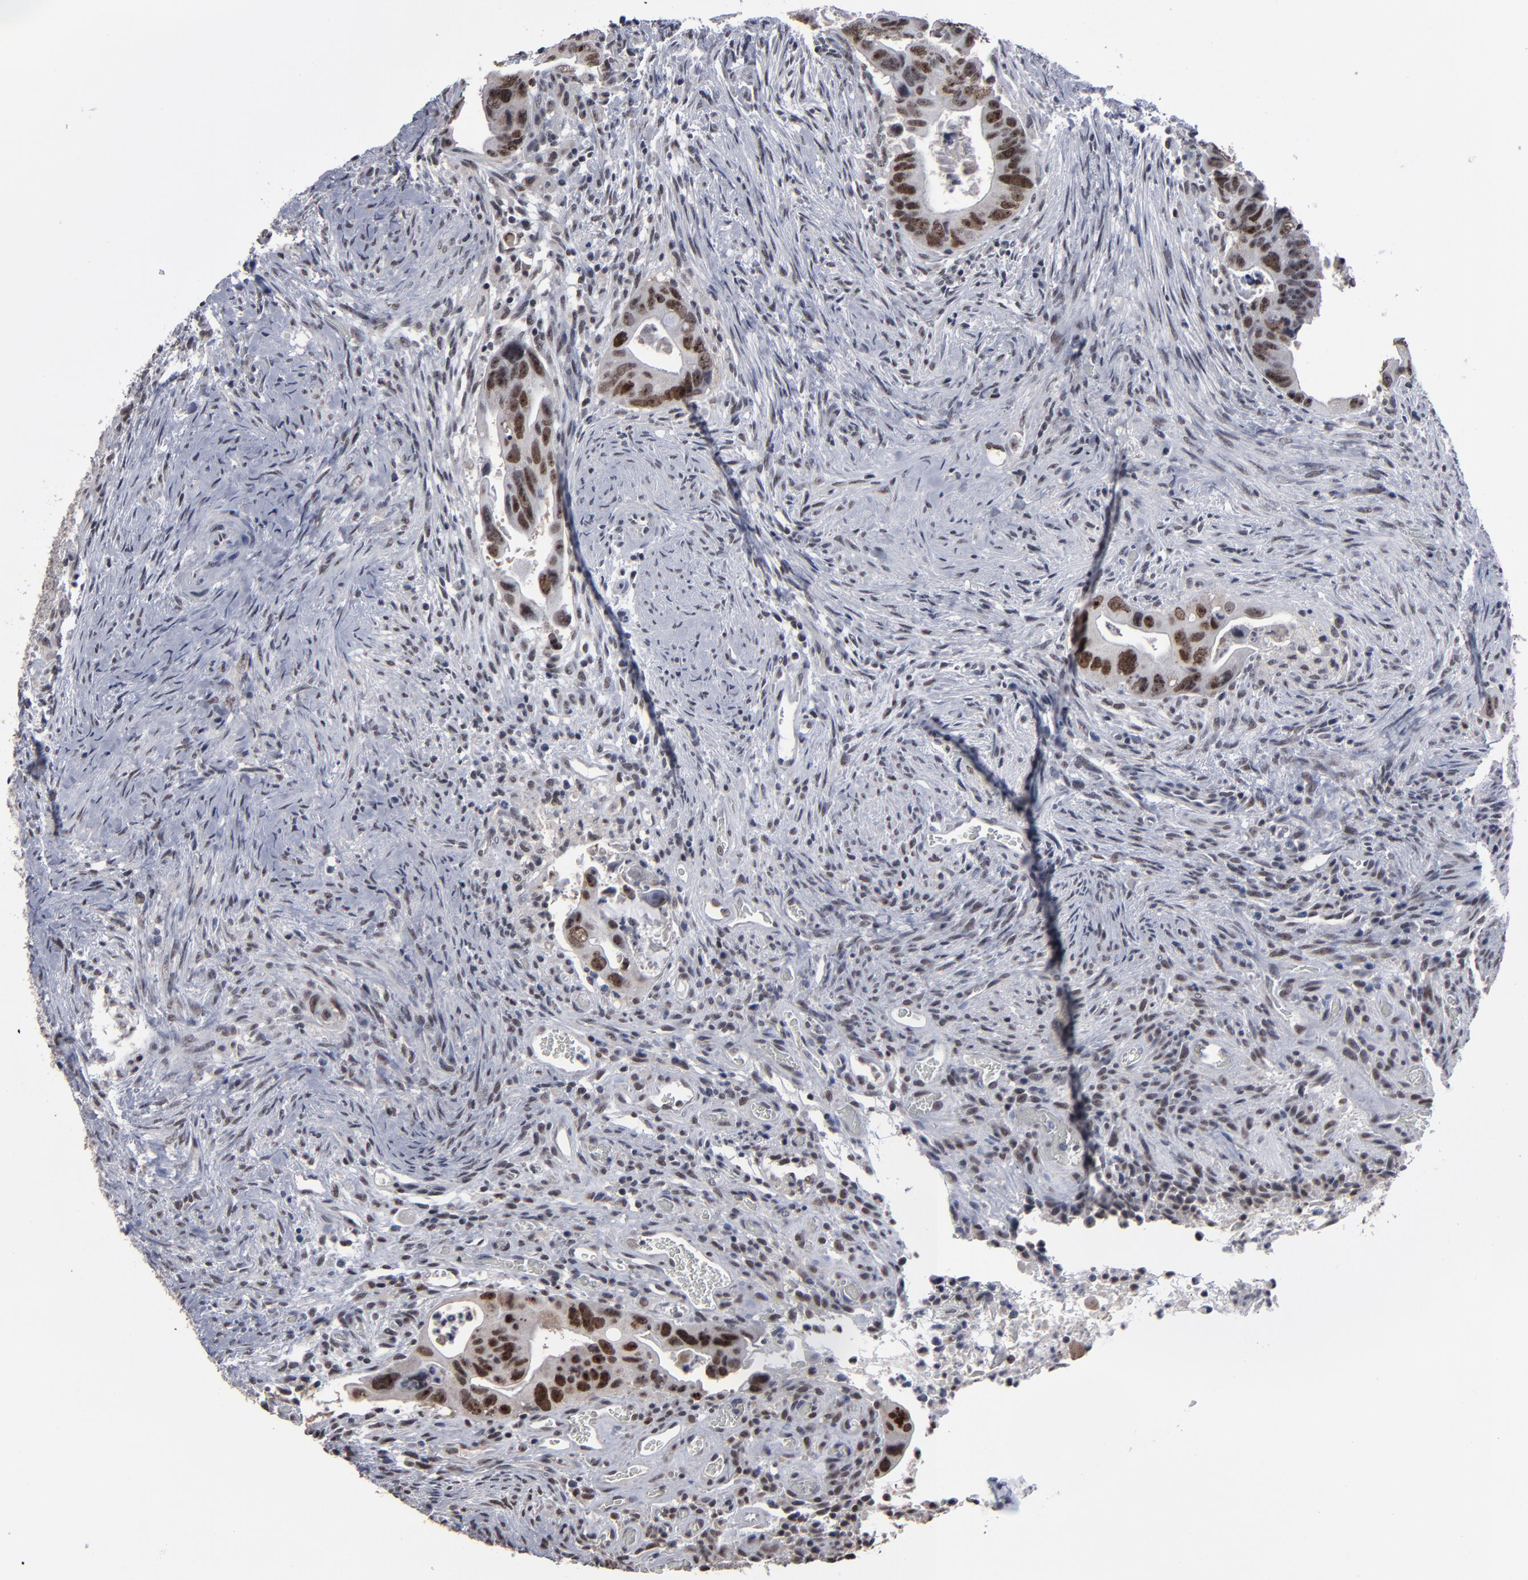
{"staining": {"intensity": "strong", "quantity": "25%-75%", "location": "nuclear"}, "tissue": "colorectal cancer", "cell_type": "Tumor cells", "image_type": "cancer", "snomed": [{"axis": "morphology", "description": "Adenocarcinoma, NOS"}, {"axis": "topography", "description": "Rectum"}], "caption": "Immunohistochemical staining of human colorectal adenocarcinoma shows strong nuclear protein staining in about 25%-75% of tumor cells.", "gene": "SSRP1", "patient": {"sex": "male", "age": 53}}